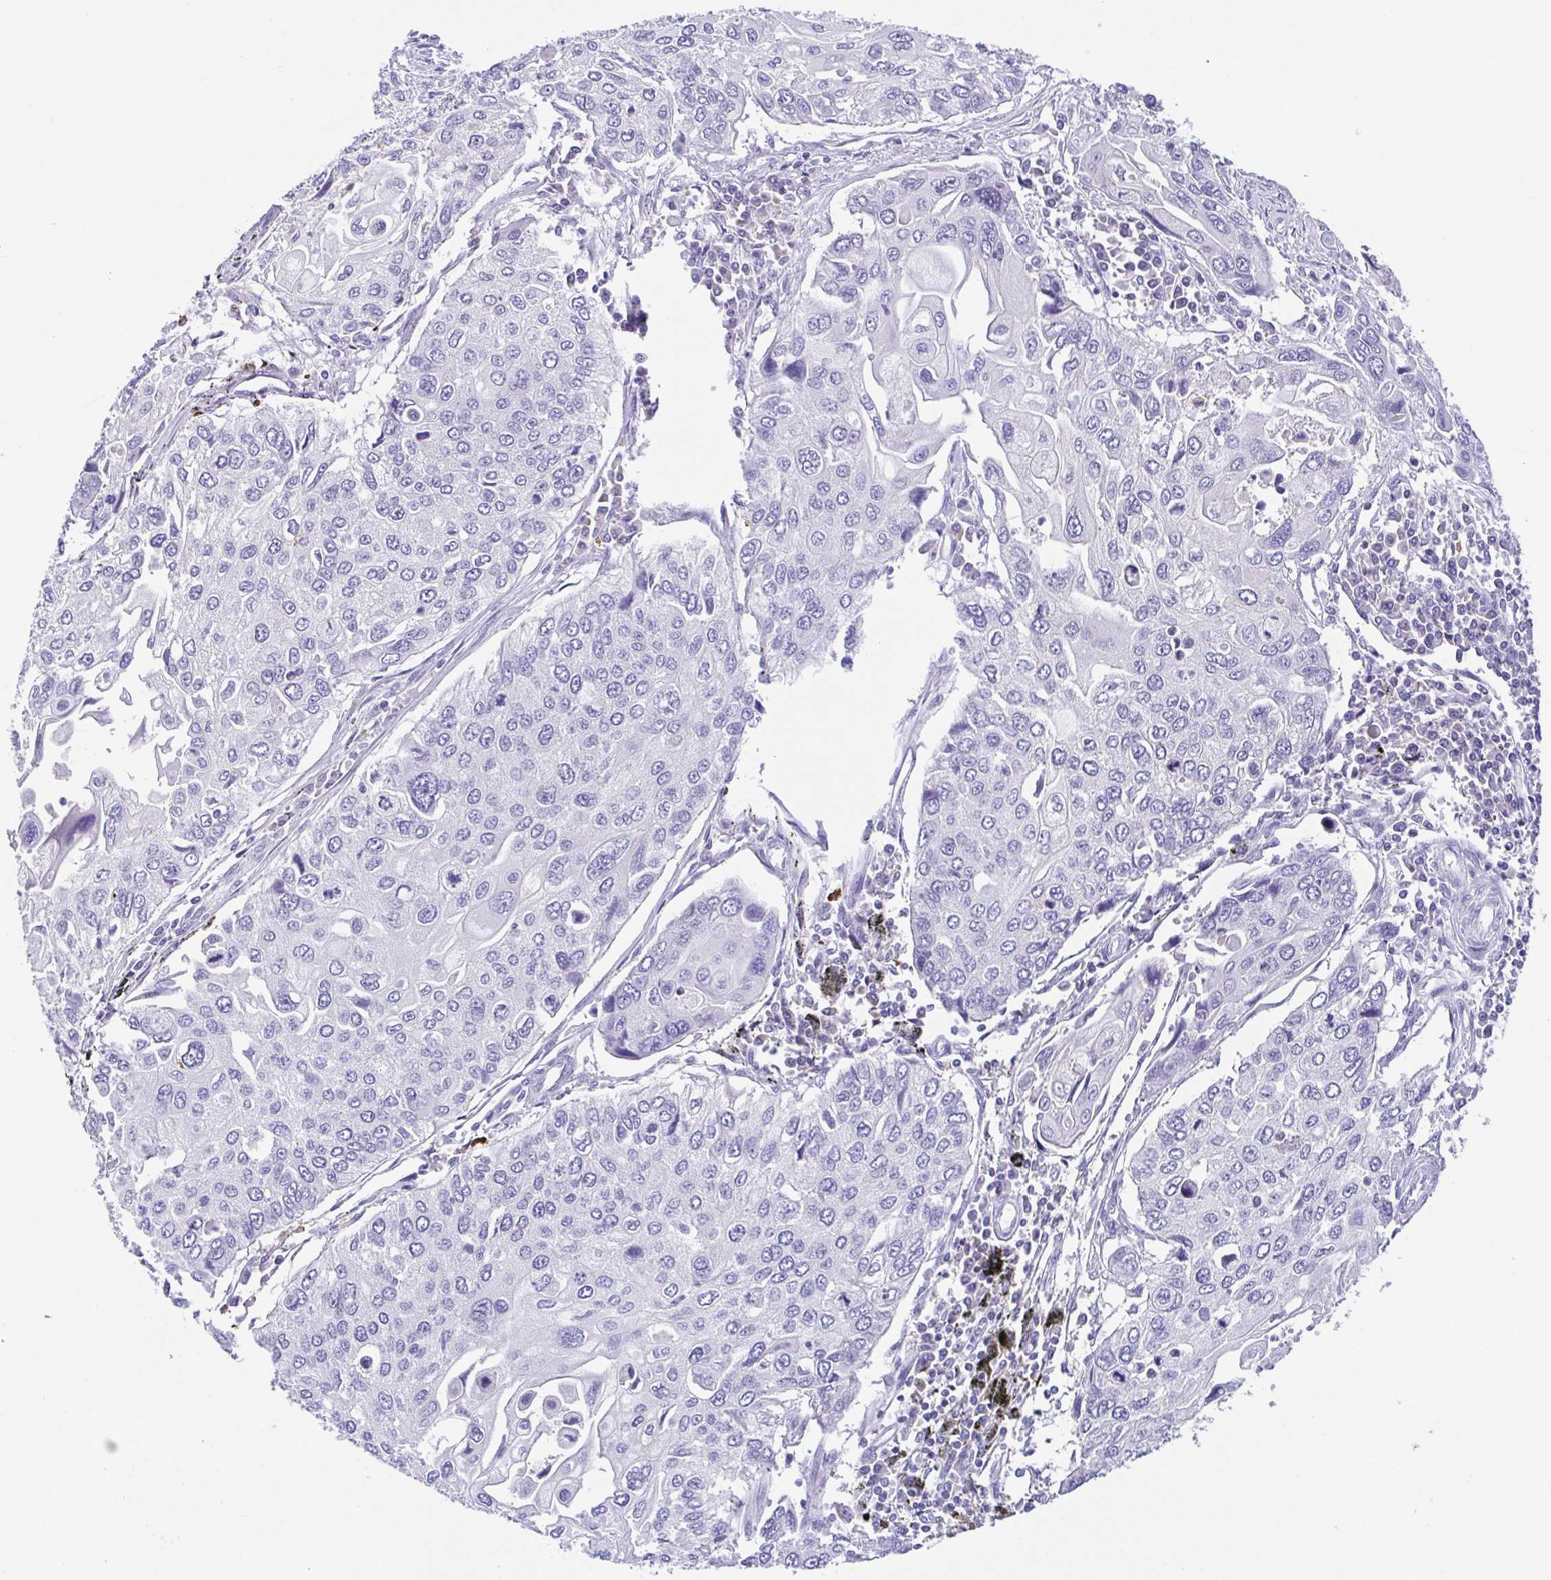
{"staining": {"intensity": "negative", "quantity": "none", "location": "none"}, "tissue": "lung cancer", "cell_type": "Tumor cells", "image_type": "cancer", "snomed": [{"axis": "morphology", "description": "Squamous cell carcinoma, NOS"}, {"axis": "morphology", "description": "Squamous cell carcinoma, metastatic, NOS"}, {"axis": "topography", "description": "Lung"}], "caption": "A micrograph of human squamous cell carcinoma (lung) is negative for staining in tumor cells.", "gene": "ARPP21", "patient": {"sex": "male", "age": 63}}